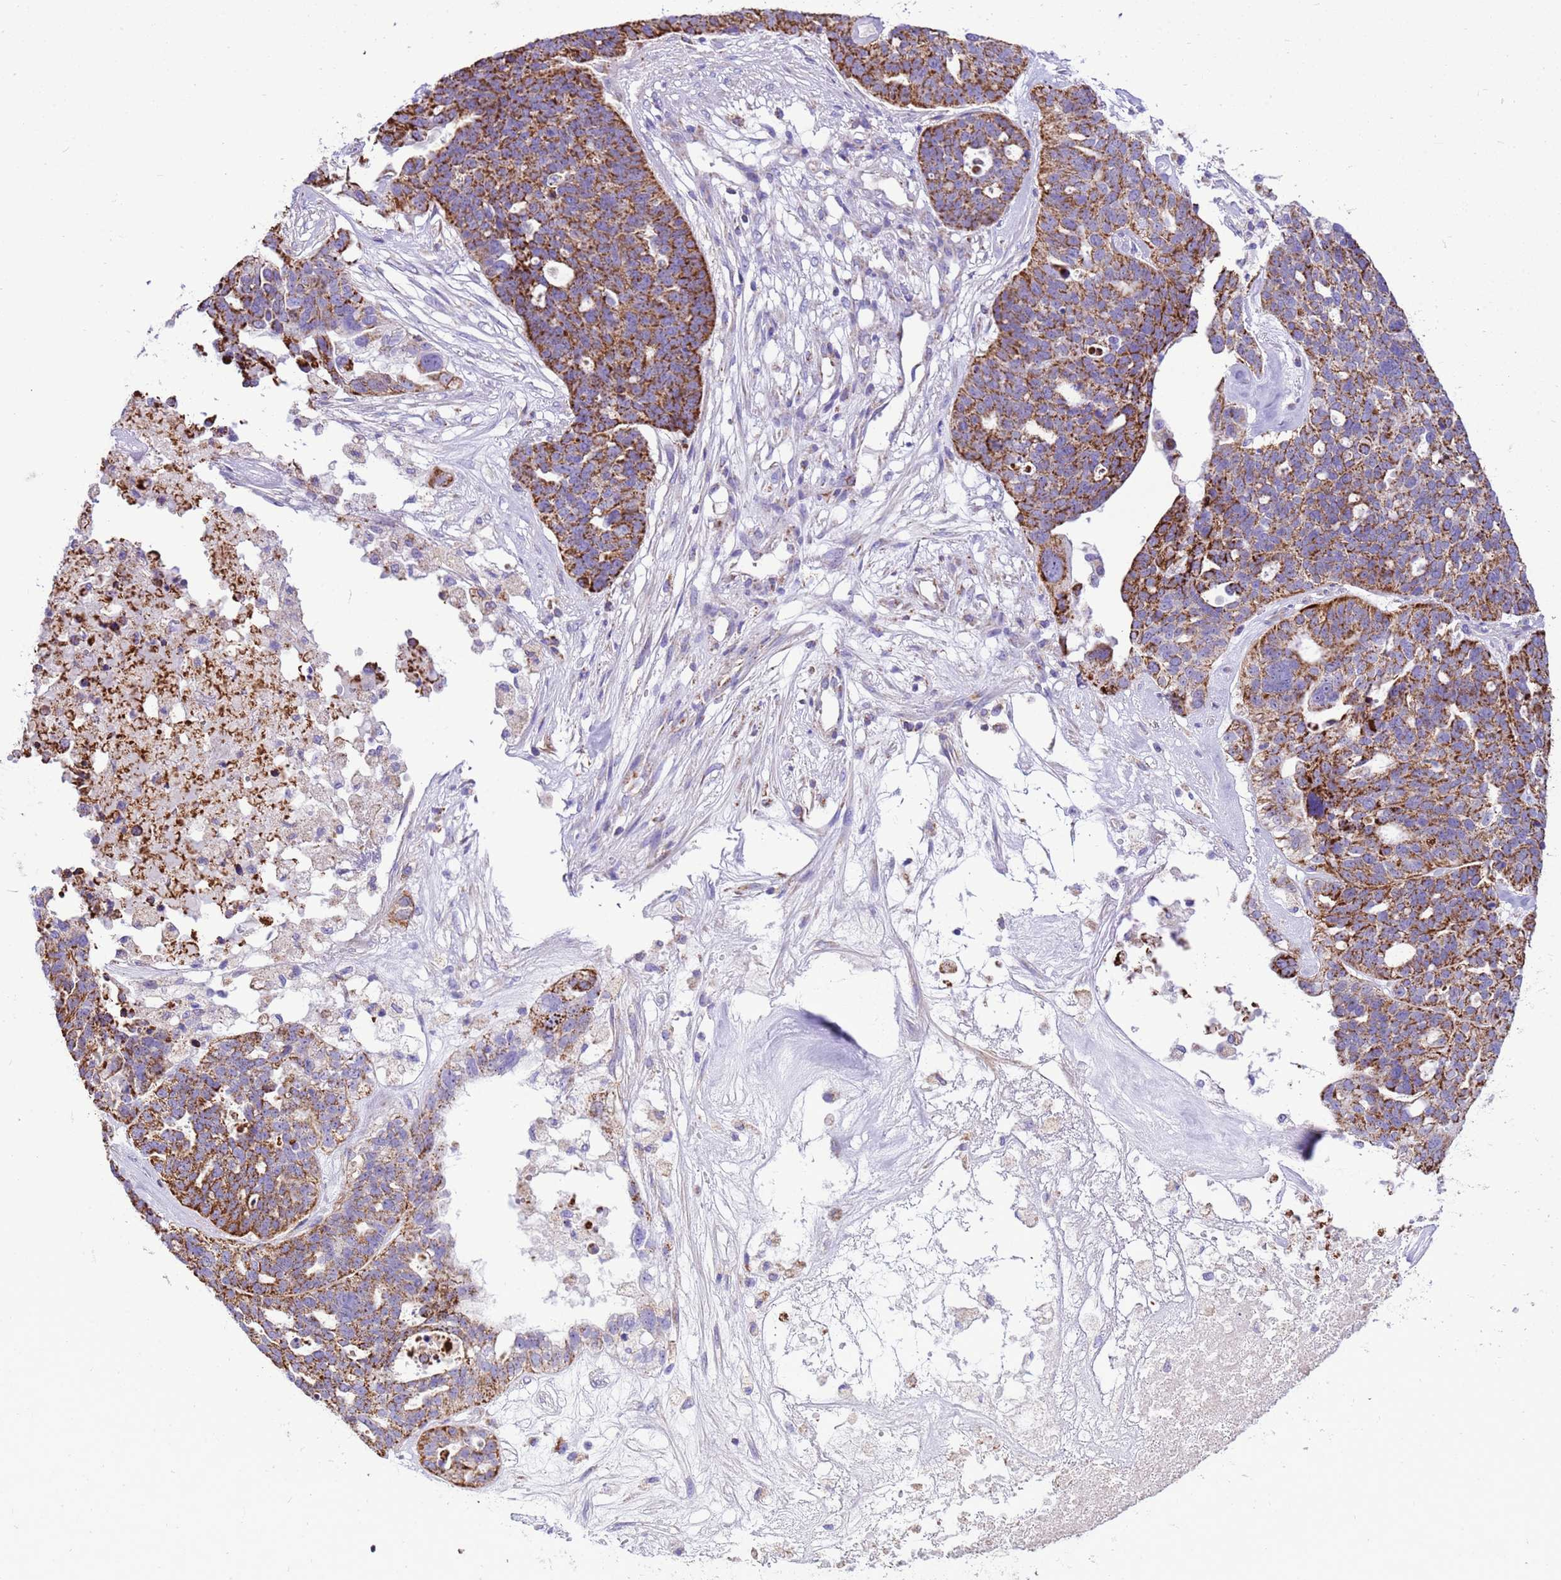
{"staining": {"intensity": "strong", "quantity": ">75%", "location": "cytoplasmic/membranous"}, "tissue": "ovarian cancer", "cell_type": "Tumor cells", "image_type": "cancer", "snomed": [{"axis": "morphology", "description": "Cystadenocarcinoma, serous, NOS"}, {"axis": "topography", "description": "Ovary"}], "caption": "Brown immunohistochemical staining in ovarian serous cystadenocarcinoma exhibits strong cytoplasmic/membranous staining in about >75% of tumor cells. The staining was performed using DAB, with brown indicating positive protein expression. Nuclei are stained blue with hematoxylin.", "gene": "RNF165", "patient": {"sex": "female", "age": 59}}